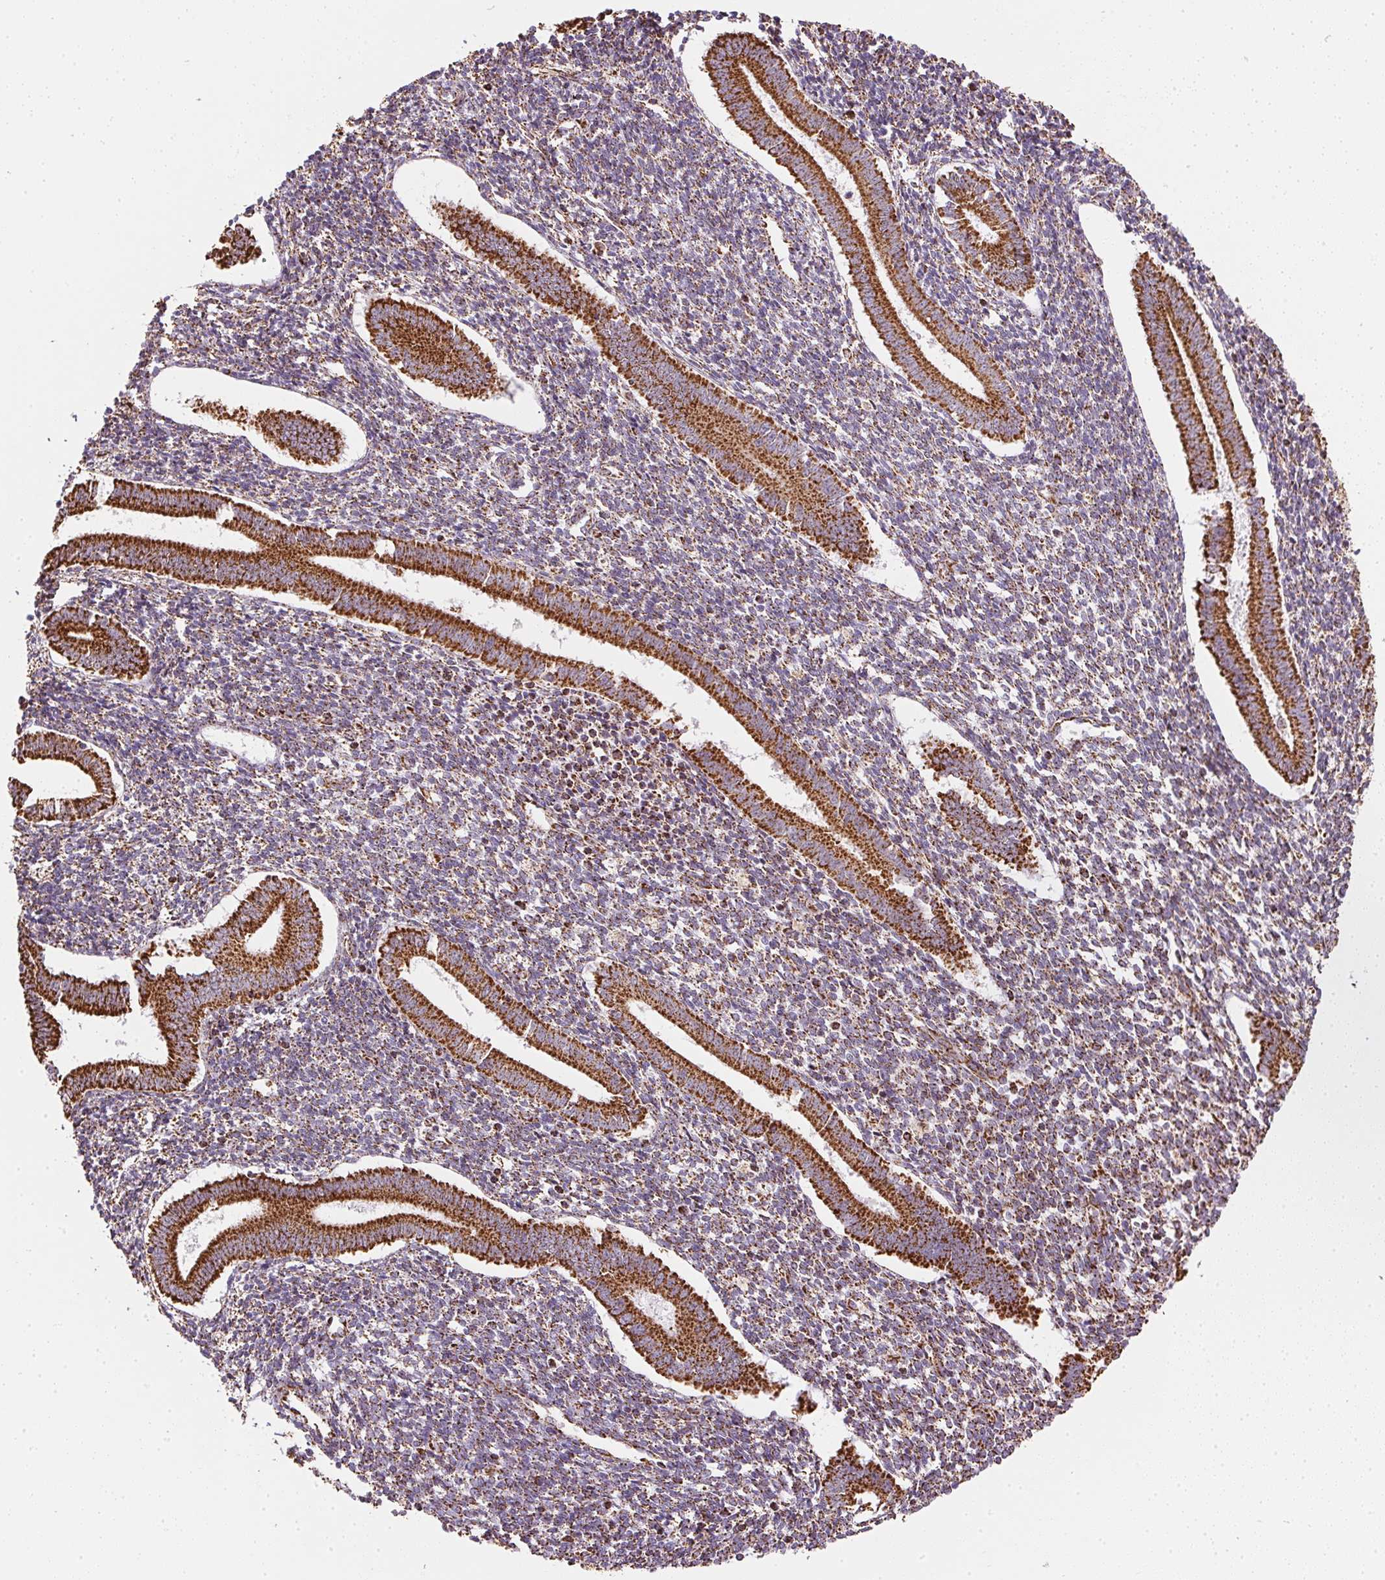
{"staining": {"intensity": "moderate", "quantity": ">75%", "location": "cytoplasmic/membranous"}, "tissue": "endometrium", "cell_type": "Cells in endometrial stroma", "image_type": "normal", "snomed": [{"axis": "morphology", "description": "Normal tissue, NOS"}, {"axis": "topography", "description": "Endometrium"}], "caption": "A histopathology image showing moderate cytoplasmic/membranous expression in about >75% of cells in endometrial stroma in benign endometrium, as visualized by brown immunohistochemical staining.", "gene": "MAPK11", "patient": {"sex": "female", "age": 25}}